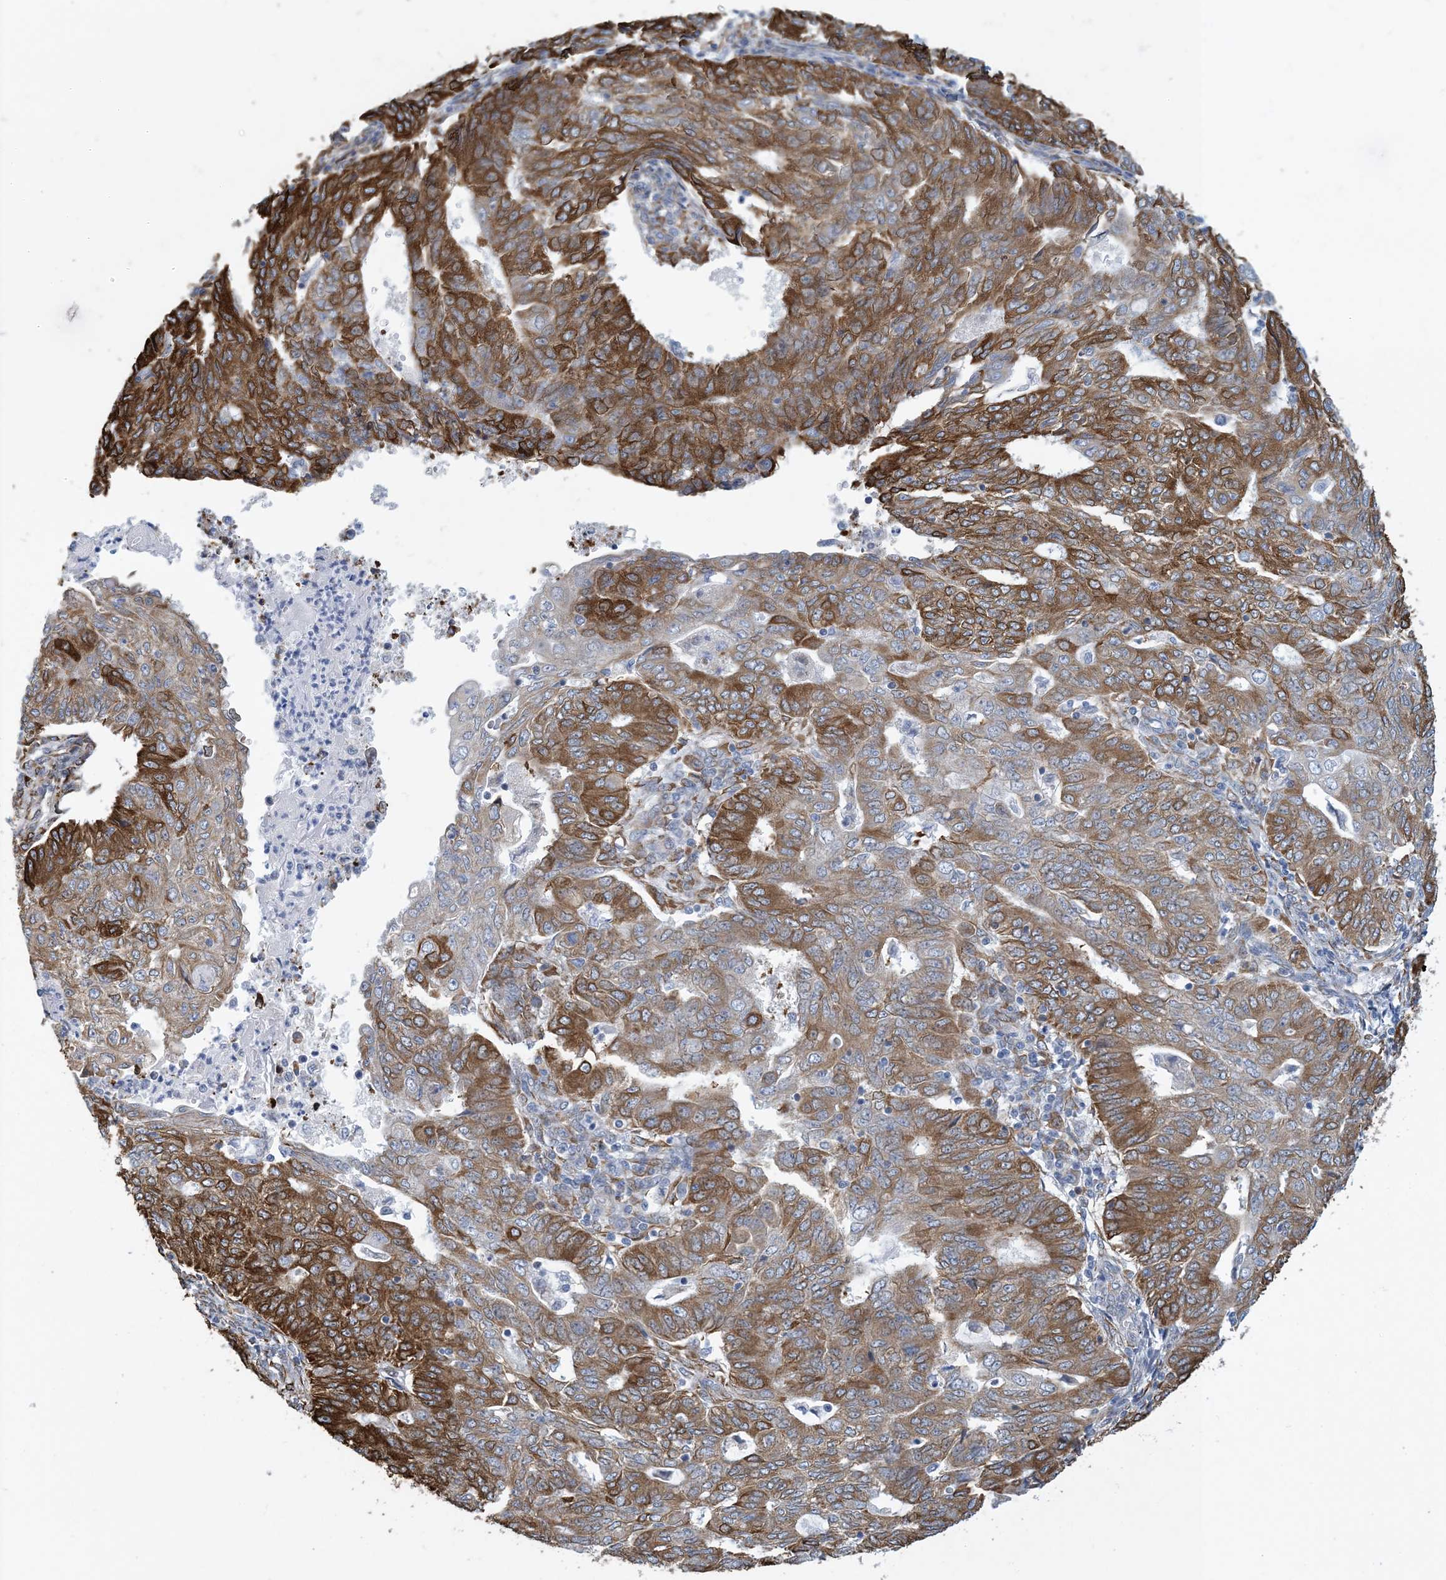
{"staining": {"intensity": "moderate", "quantity": ">75%", "location": "cytoplasmic/membranous"}, "tissue": "endometrial cancer", "cell_type": "Tumor cells", "image_type": "cancer", "snomed": [{"axis": "morphology", "description": "Adenocarcinoma, NOS"}, {"axis": "topography", "description": "Endometrium"}], "caption": "Endometrial cancer stained with DAB immunohistochemistry (IHC) shows medium levels of moderate cytoplasmic/membranous staining in about >75% of tumor cells. The staining was performed using DAB to visualize the protein expression in brown, while the nuclei were stained in blue with hematoxylin (Magnification: 20x).", "gene": "CCDC14", "patient": {"sex": "female", "age": 32}}